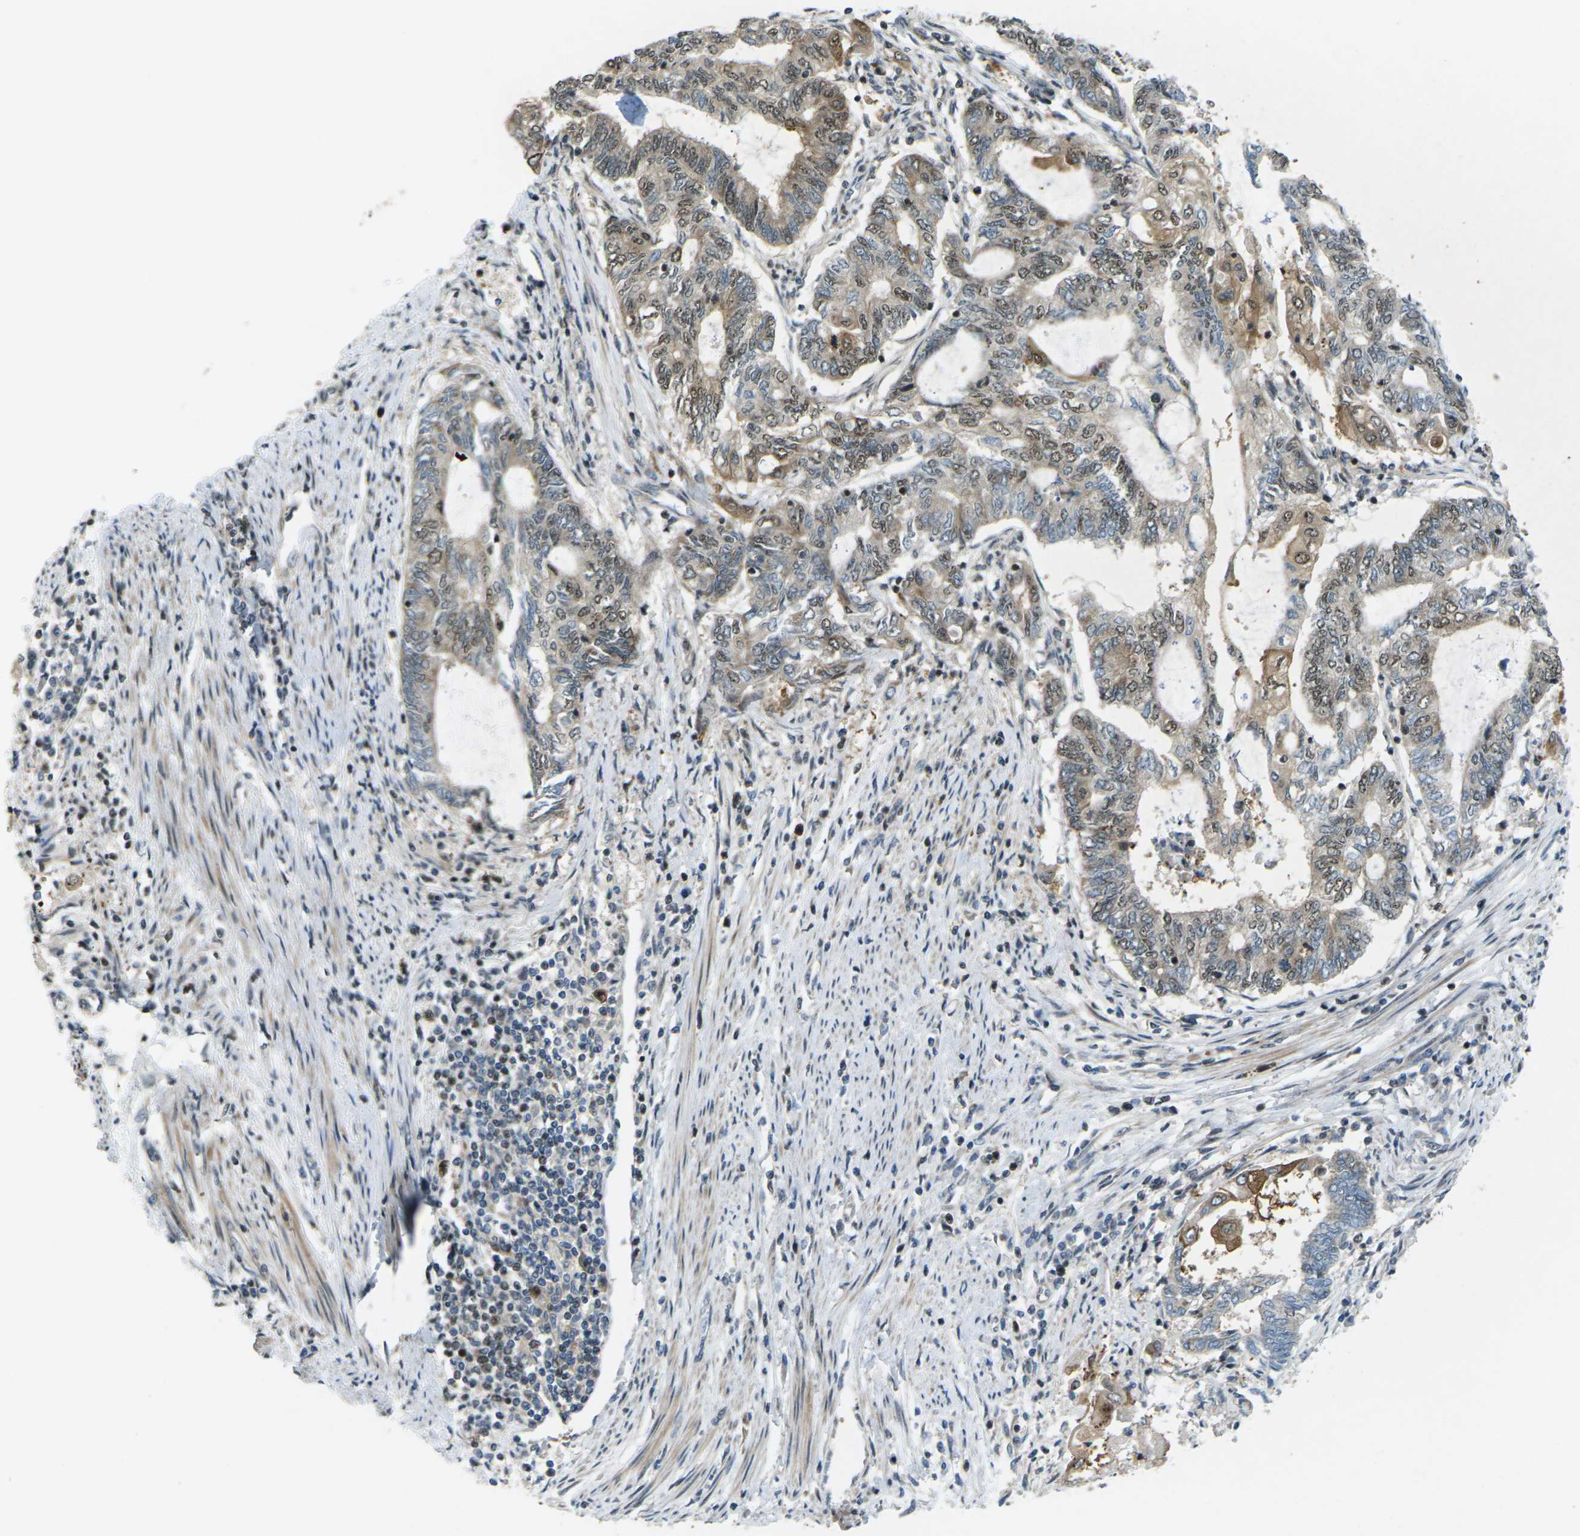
{"staining": {"intensity": "moderate", "quantity": "25%-75%", "location": "cytoplasmic/membranous,nuclear"}, "tissue": "endometrial cancer", "cell_type": "Tumor cells", "image_type": "cancer", "snomed": [{"axis": "morphology", "description": "Adenocarcinoma, NOS"}, {"axis": "topography", "description": "Uterus"}, {"axis": "topography", "description": "Endometrium"}], "caption": "Immunohistochemistry (DAB (3,3'-diaminobenzidine)) staining of endometrial adenocarcinoma exhibits moderate cytoplasmic/membranous and nuclear protein expression in approximately 25%-75% of tumor cells. (Stains: DAB (3,3'-diaminobenzidine) in brown, nuclei in blue, Microscopy: brightfield microscopy at high magnification).", "gene": "UBE2S", "patient": {"sex": "female", "age": 70}}